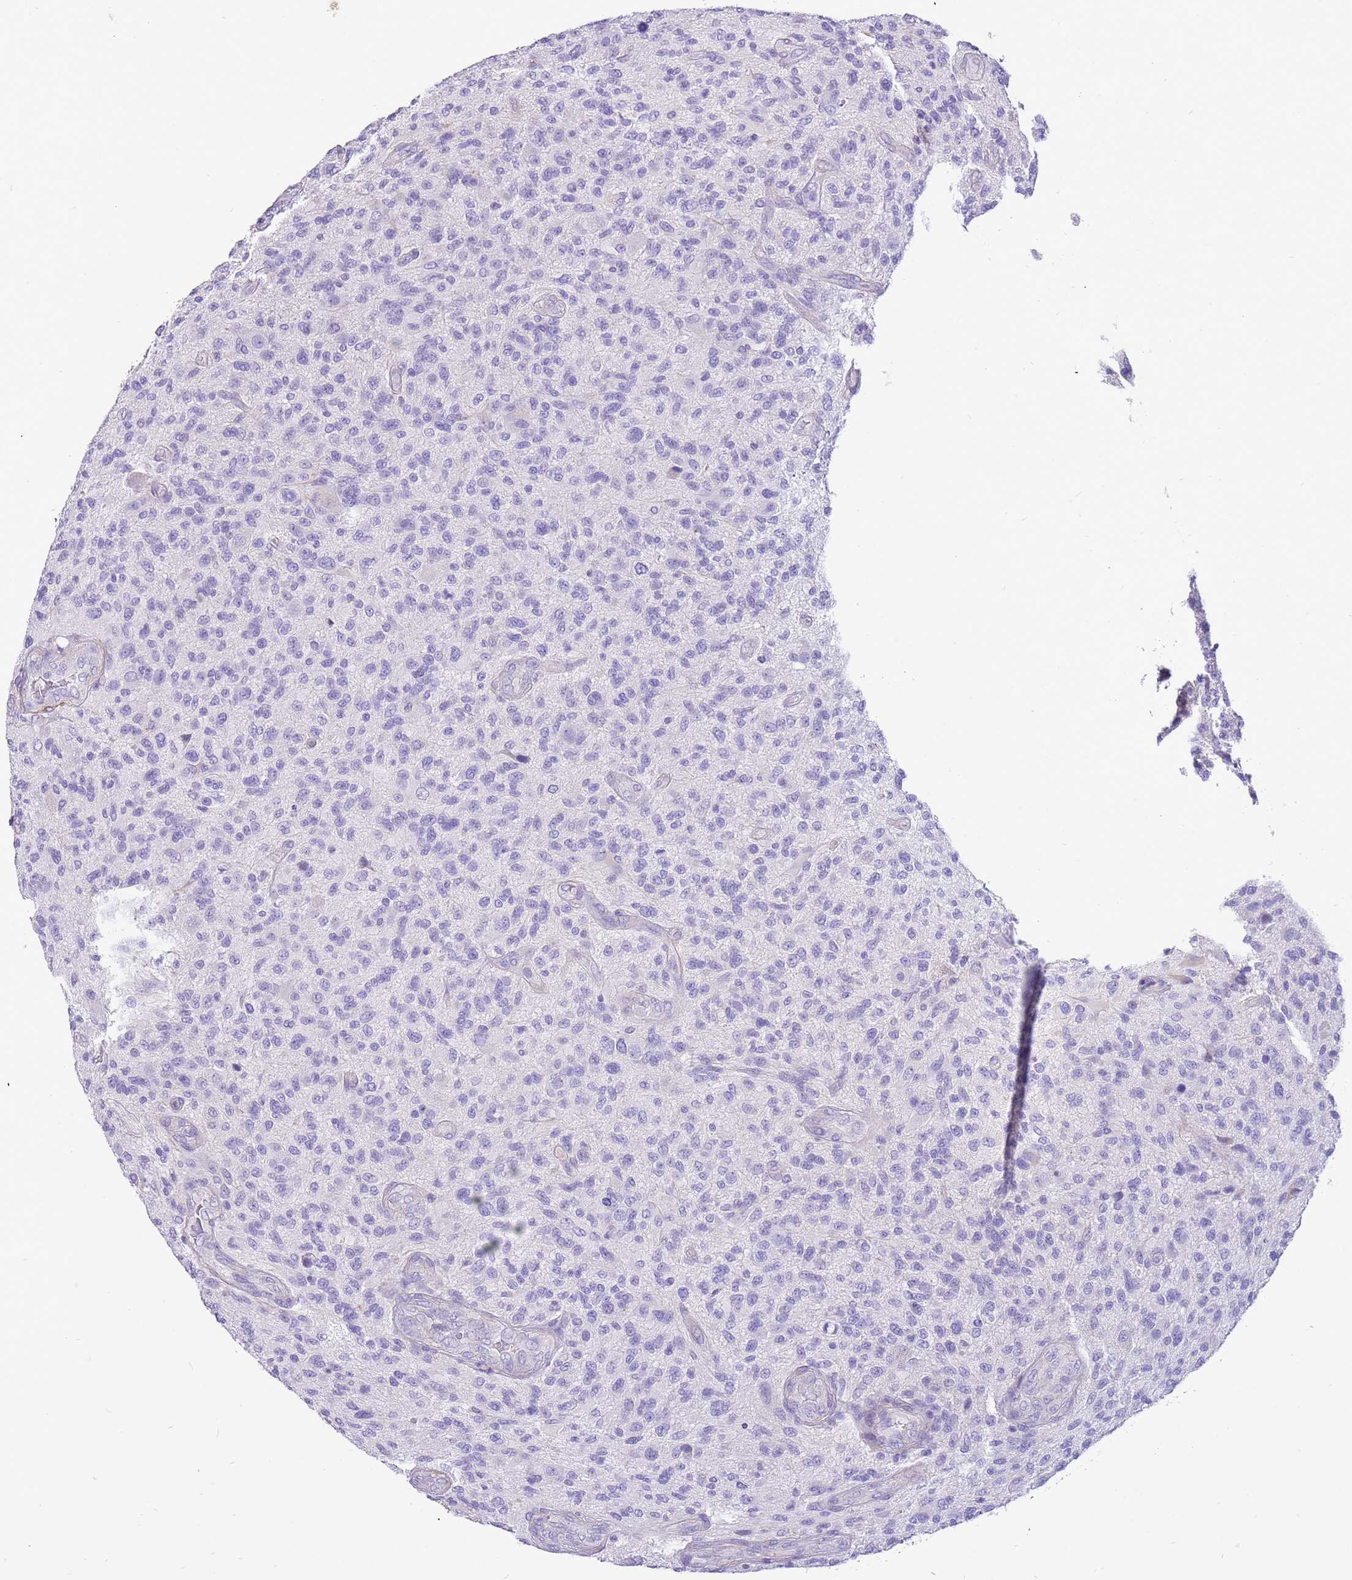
{"staining": {"intensity": "negative", "quantity": "none", "location": "none"}, "tissue": "glioma", "cell_type": "Tumor cells", "image_type": "cancer", "snomed": [{"axis": "morphology", "description": "Glioma, malignant, High grade"}, {"axis": "topography", "description": "Brain"}], "caption": "The micrograph shows no staining of tumor cells in high-grade glioma (malignant).", "gene": "KBTBD3", "patient": {"sex": "male", "age": 47}}